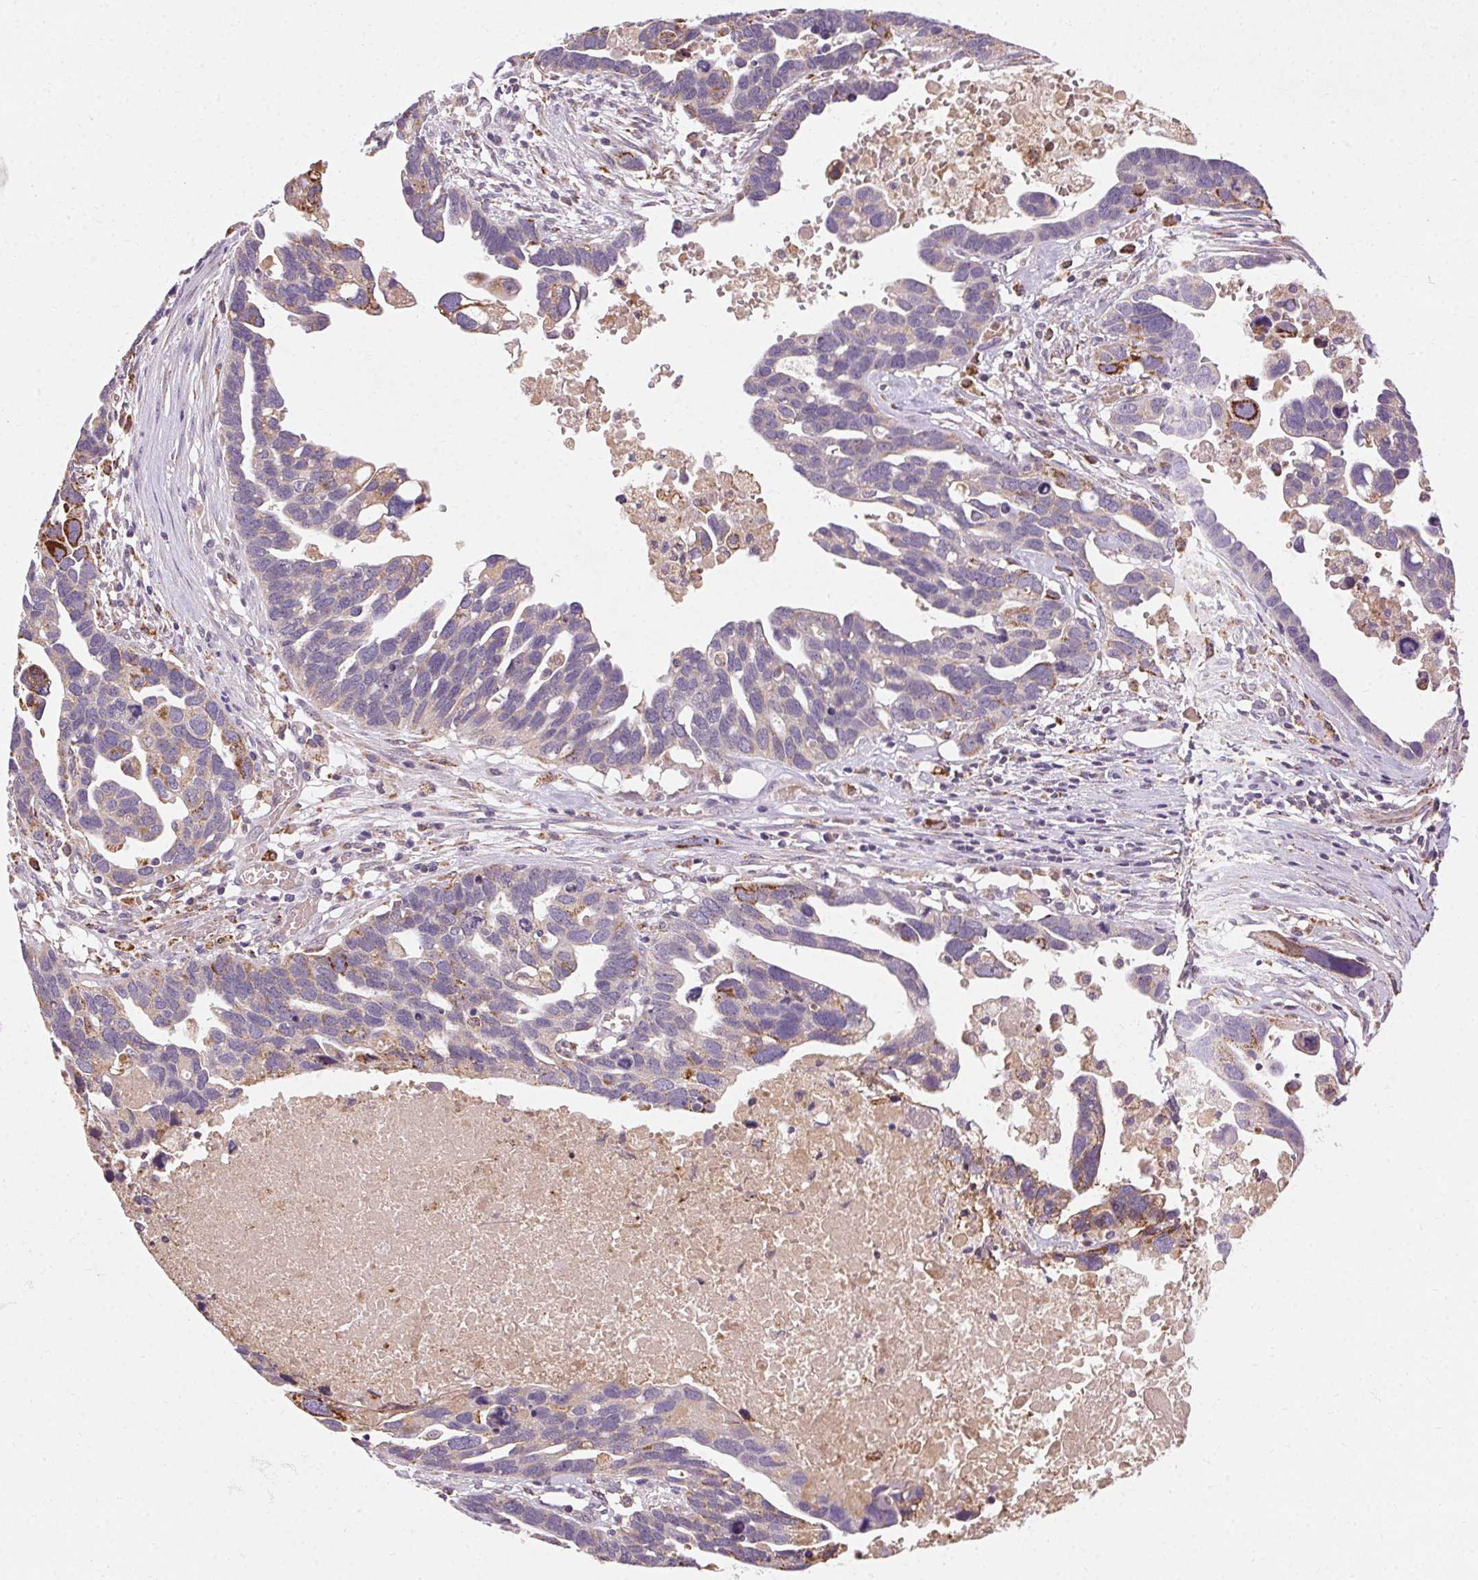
{"staining": {"intensity": "strong", "quantity": "<25%", "location": "cytoplasmic/membranous"}, "tissue": "ovarian cancer", "cell_type": "Tumor cells", "image_type": "cancer", "snomed": [{"axis": "morphology", "description": "Cystadenocarcinoma, serous, NOS"}, {"axis": "topography", "description": "Ovary"}], "caption": "A micrograph of human serous cystadenocarcinoma (ovarian) stained for a protein demonstrates strong cytoplasmic/membranous brown staining in tumor cells.", "gene": "REP15", "patient": {"sex": "female", "age": 54}}